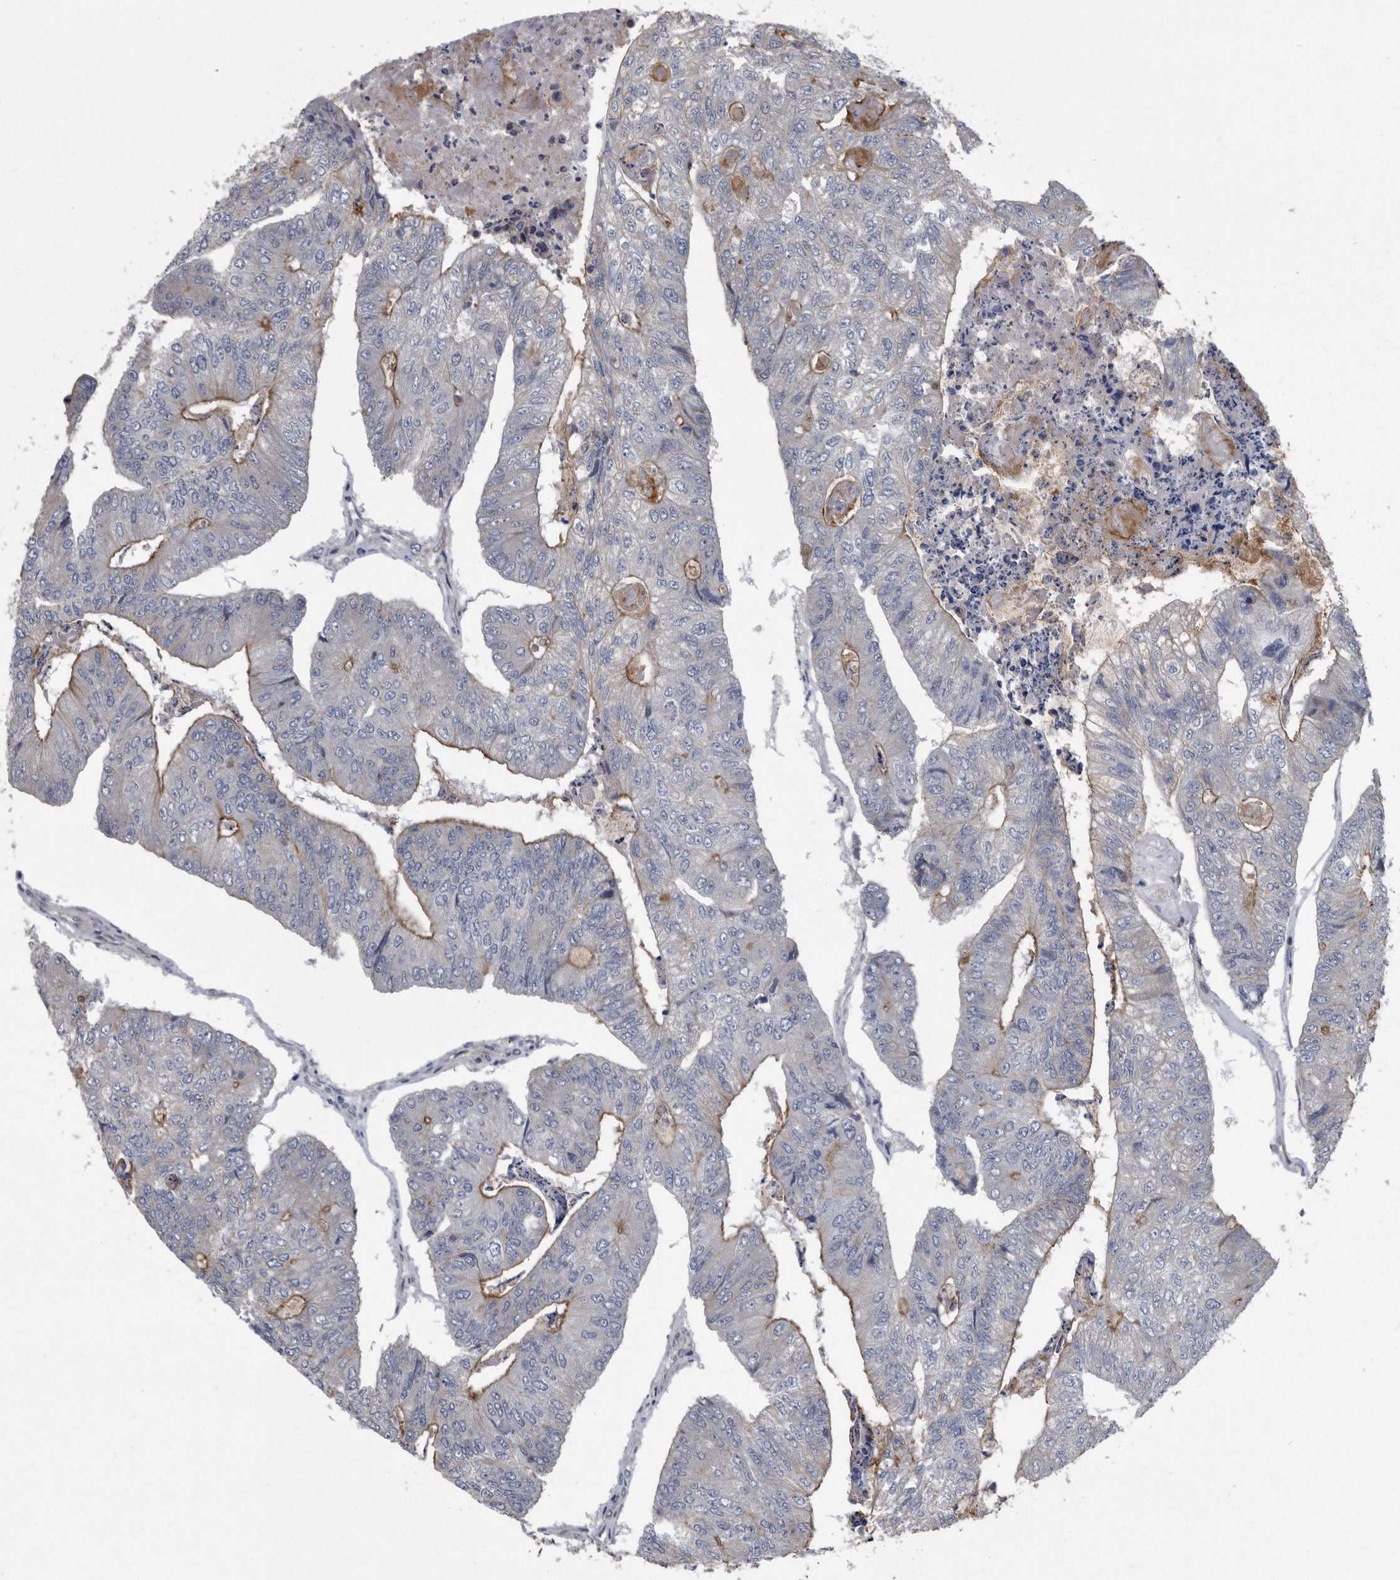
{"staining": {"intensity": "weak", "quantity": "<25%", "location": "cytoplasmic/membranous"}, "tissue": "colorectal cancer", "cell_type": "Tumor cells", "image_type": "cancer", "snomed": [{"axis": "morphology", "description": "Adenocarcinoma, NOS"}, {"axis": "topography", "description": "Colon"}], "caption": "Immunohistochemical staining of human colorectal adenocarcinoma shows no significant positivity in tumor cells.", "gene": "ARMCX1", "patient": {"sex": "female", "age": 67}}